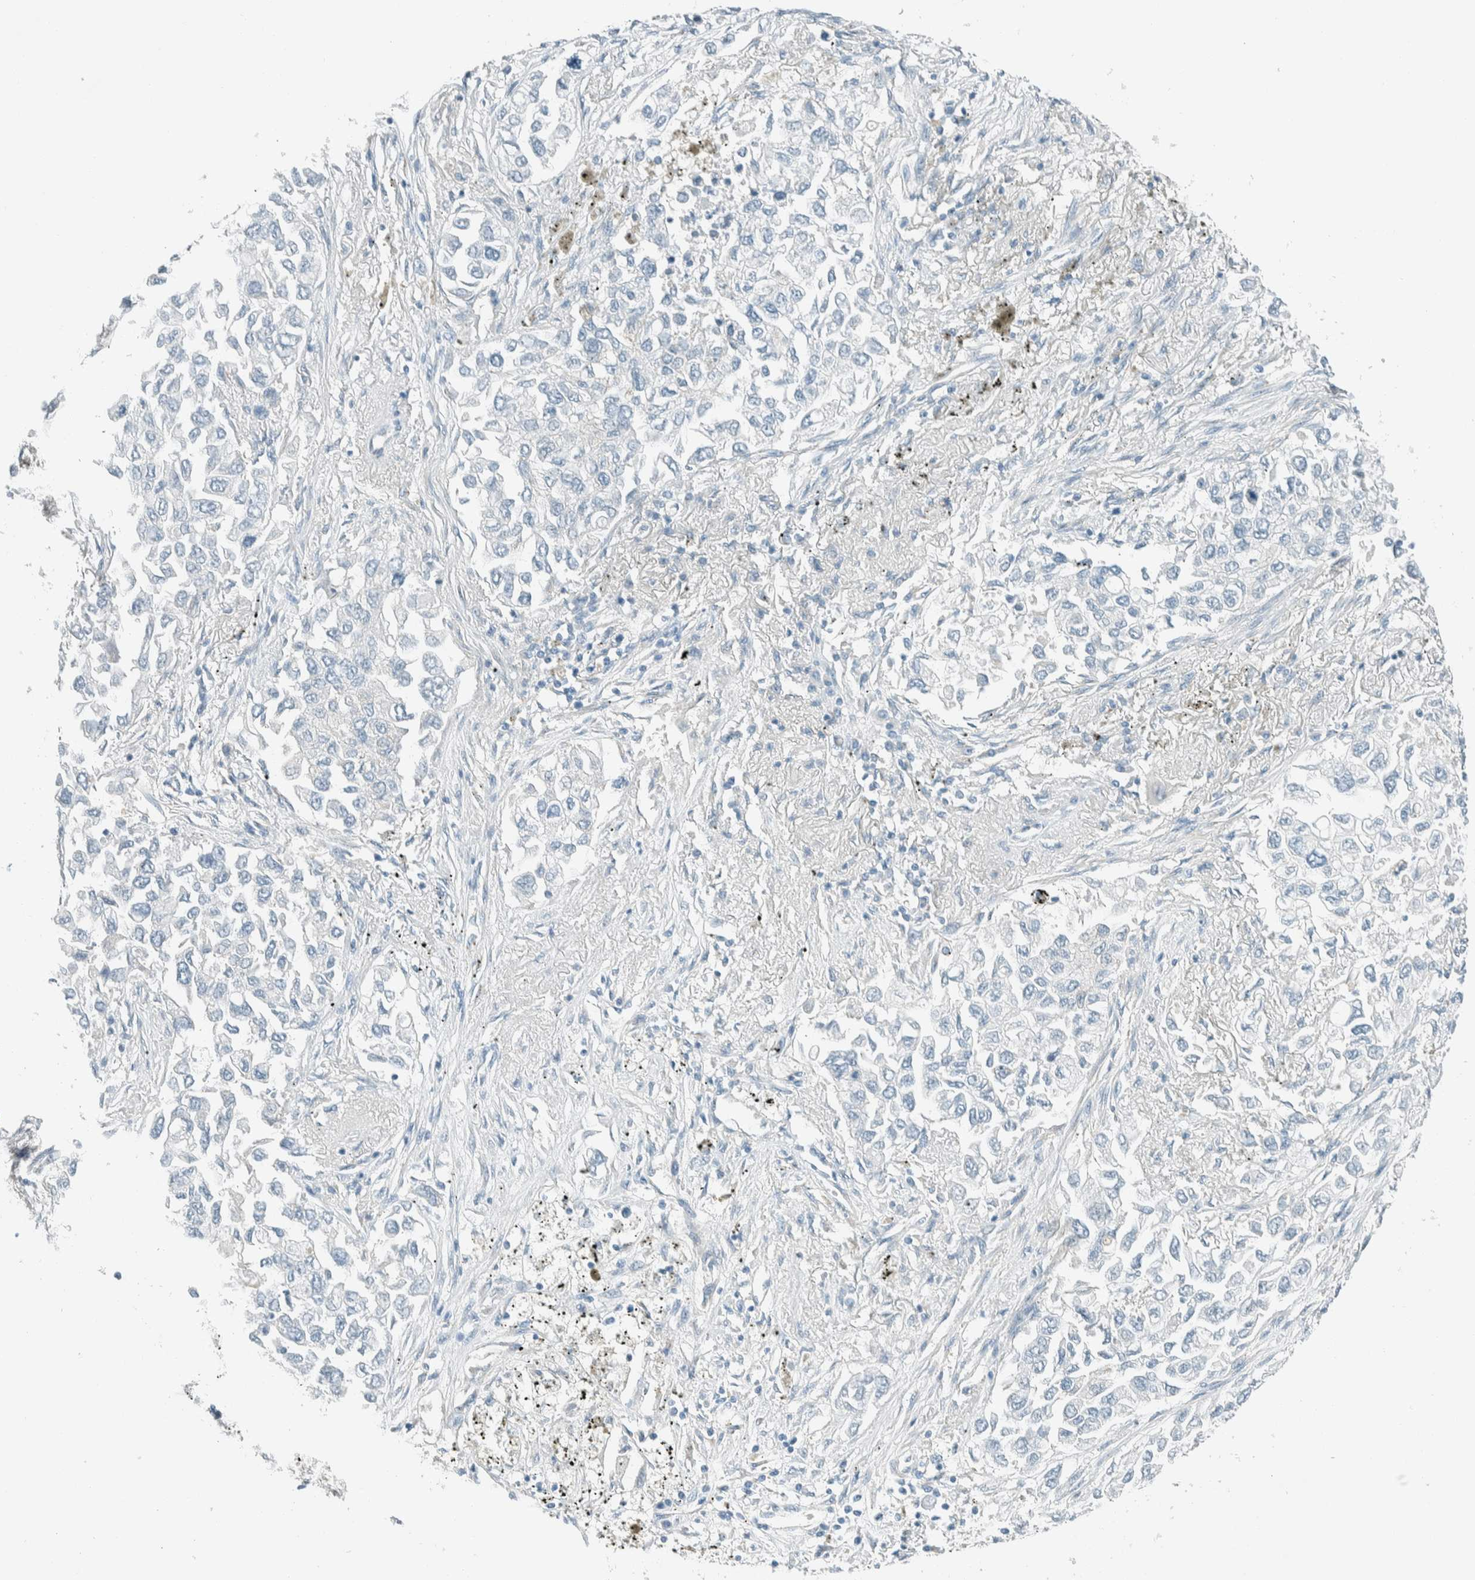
{"staining": {"intensity": "negative", "quantity": "none", "location": "none"}, "tissue": "lung cancer", "cell_type": "Tumor cells", "image_type": "cancer", "snomed": [{"axis": "morphology", "description": "Inflammation, NOS"}, {"axis": "morphology", "description": "Adenocarcinoma, NOS"}, {"axis": "topography", "description": "Lung"}], "caption": "DAB (3,3'-diaminobenzidine) immunohistochemical staining of lung cancer (adenocarcinoma) demonstrates no significant staining in tumor cells.", "gene": "ALDH7A1", "patient": {"sex": "male", "age": 63}}